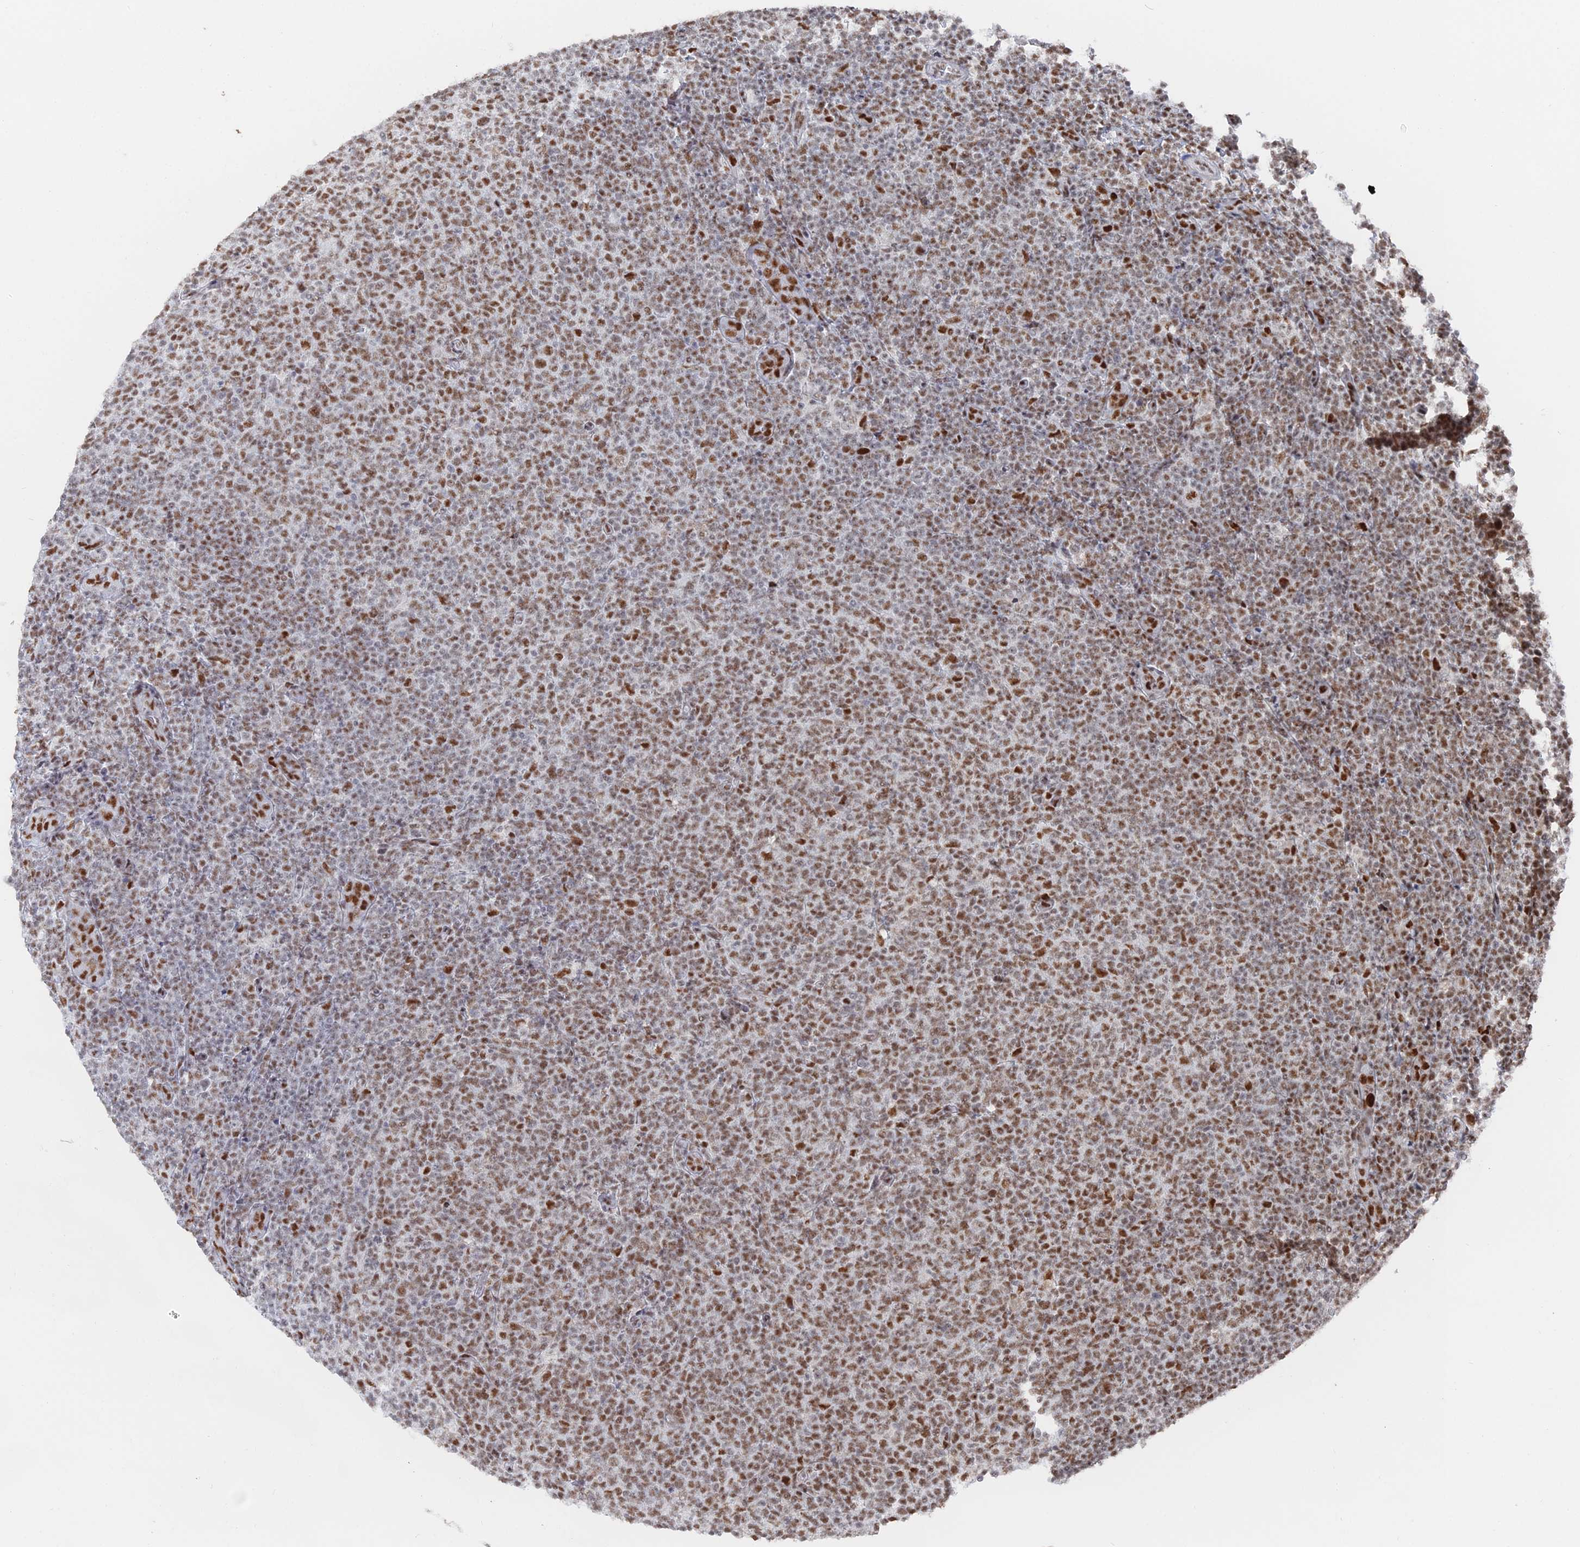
{"staining": {"intensity": "moderate", "quantity": "25%-75%", "location": "nuclear"}, "tissue": "lymphoma", "cell_type": "Tumor cells", "image_type": "cancer", "snomed": [{"axis": "morphology", "description": "Malignant lymphoma, non-Hodgkin's type, Low grade"}, {"axis": "topography", "description": "Lymph node"}], "caption": "Protein expression analysis of human lymphoma reveals moderate nuclear positivity in approximately 25%-75% of tumor cells.", "gene": "GSC2", "patient": {"sex": "male", "age": 66}}